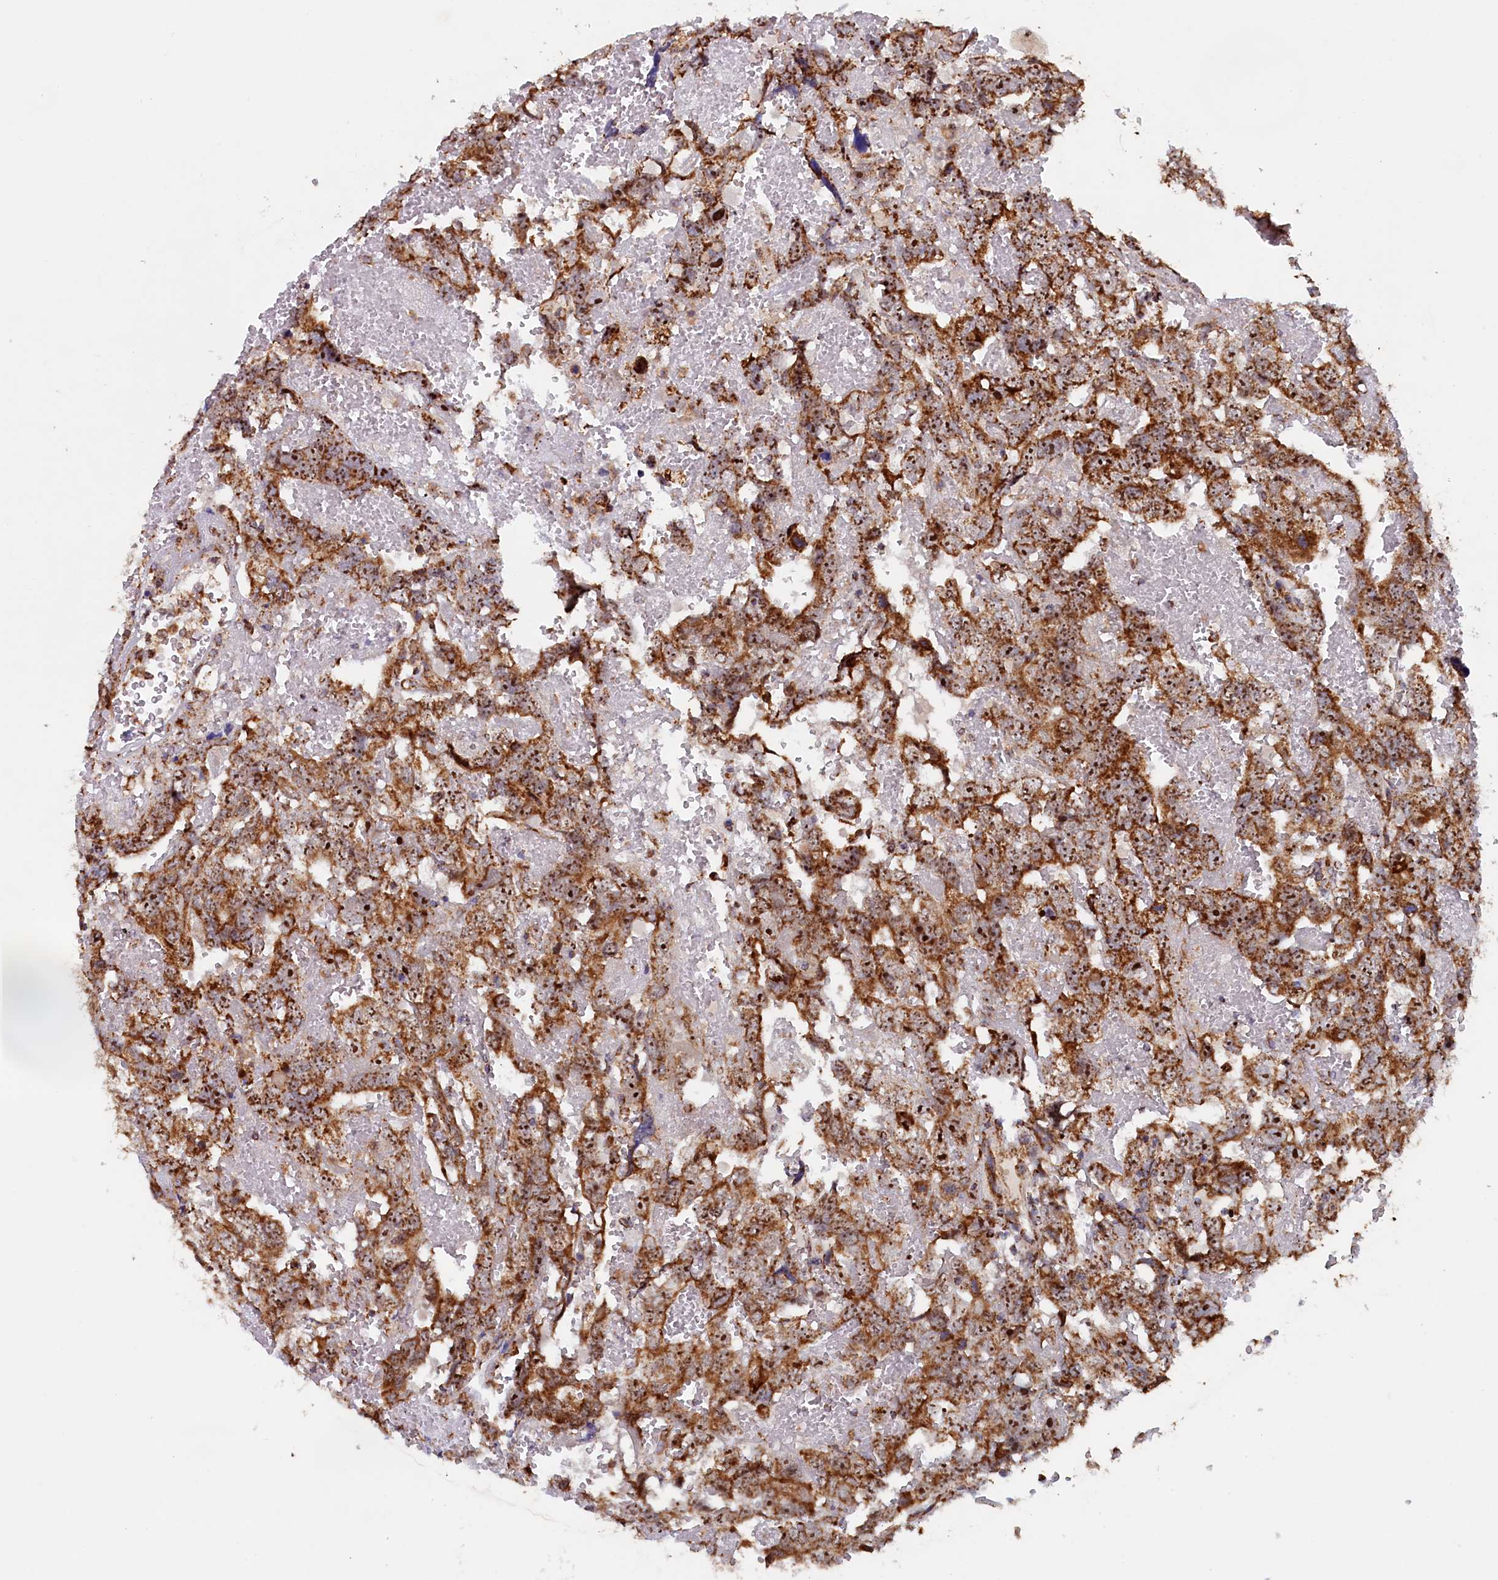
{"staining": {"intensity": "strong", "quantity": ">75%", "location": "cytoplasmic/membranous,nuclear"}, "tissue": "testis cancer", "cell_type": "Tumor cells", "image_type": "cancer", "snomed": [{"axis": "morphology", "description": "Carcinoma, Embryonal, NOS"}, {"axis": "topography", "description": "Testis"}], "caption": "High-magnification brightfield microscopy of testis embryonal carcinoma stained with DAB (3,3'-diaminobenzidine) (brown) and counterstained with hematoxylin (blue). tumor cells exhibit strong cytoplasmic/membranous and nuclear expression is appreciated in about>75% of cells.", "gene": "UBE3B", "patient": {"sex": "male", "age": 45}}